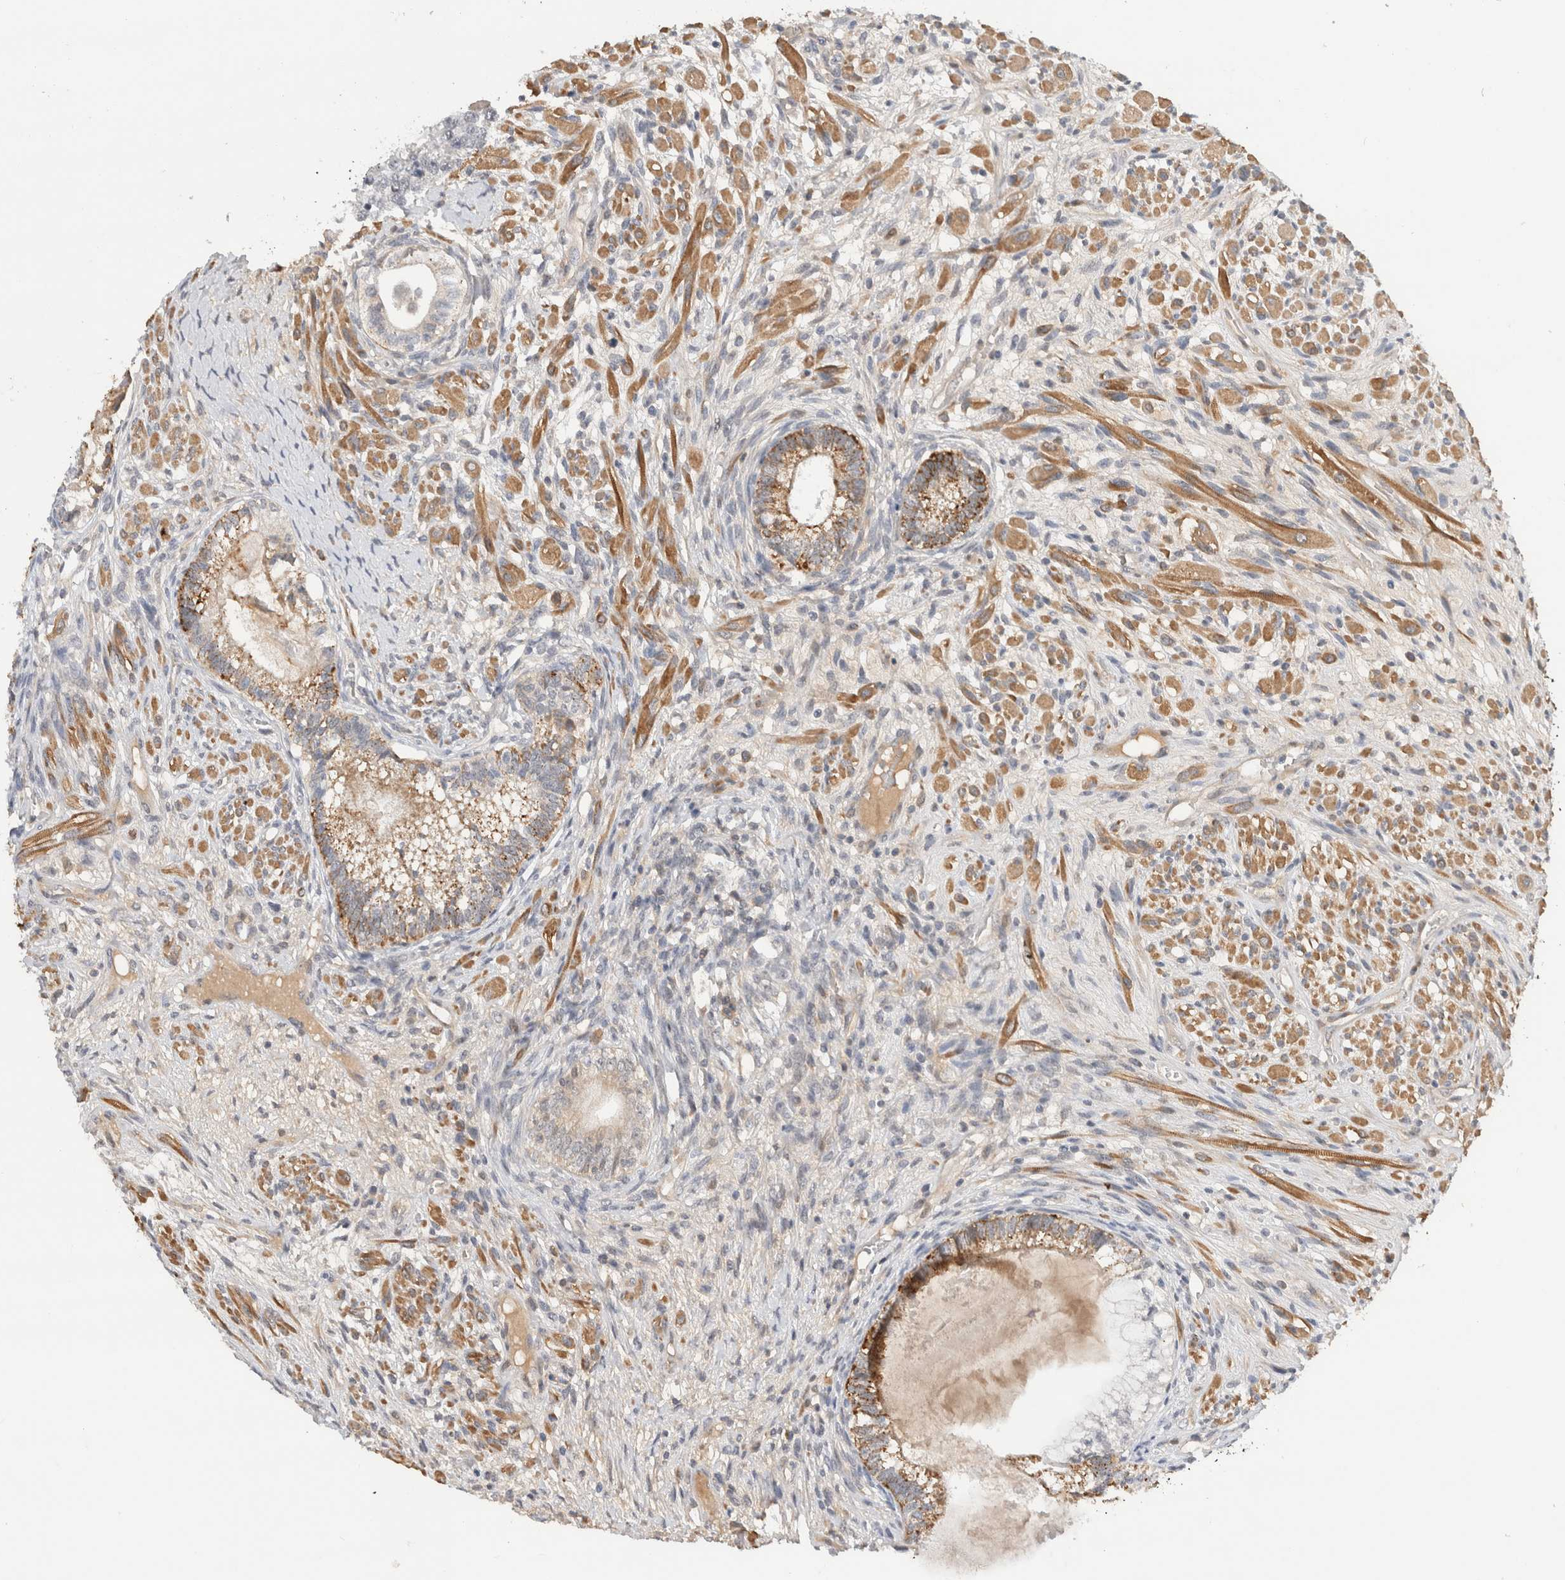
{"staining": {"intensity": "moderate", "quantity": ">75%", "location": "cytoplasmic/membranous"}, "tissue": "testis cancer", "cell_type": "Tumor cells", "image_type": "cancer", "snomed": [{"axis": "morphology", "description": "Seminoma, NOS"}, {"axis": "morphology", "description": "Carcinoma, Embryonal, NOS"}, {"axis": "topography", "description": "Testis"}], "caption": "Testis seminoma was stained to show a protein in brown. There is medium levels of moderate cytoplasmic/membranous staining in approximately >75% of tumor cells.", "gene": "HCN3", "patient": {"sex": "male", "age": 28}}